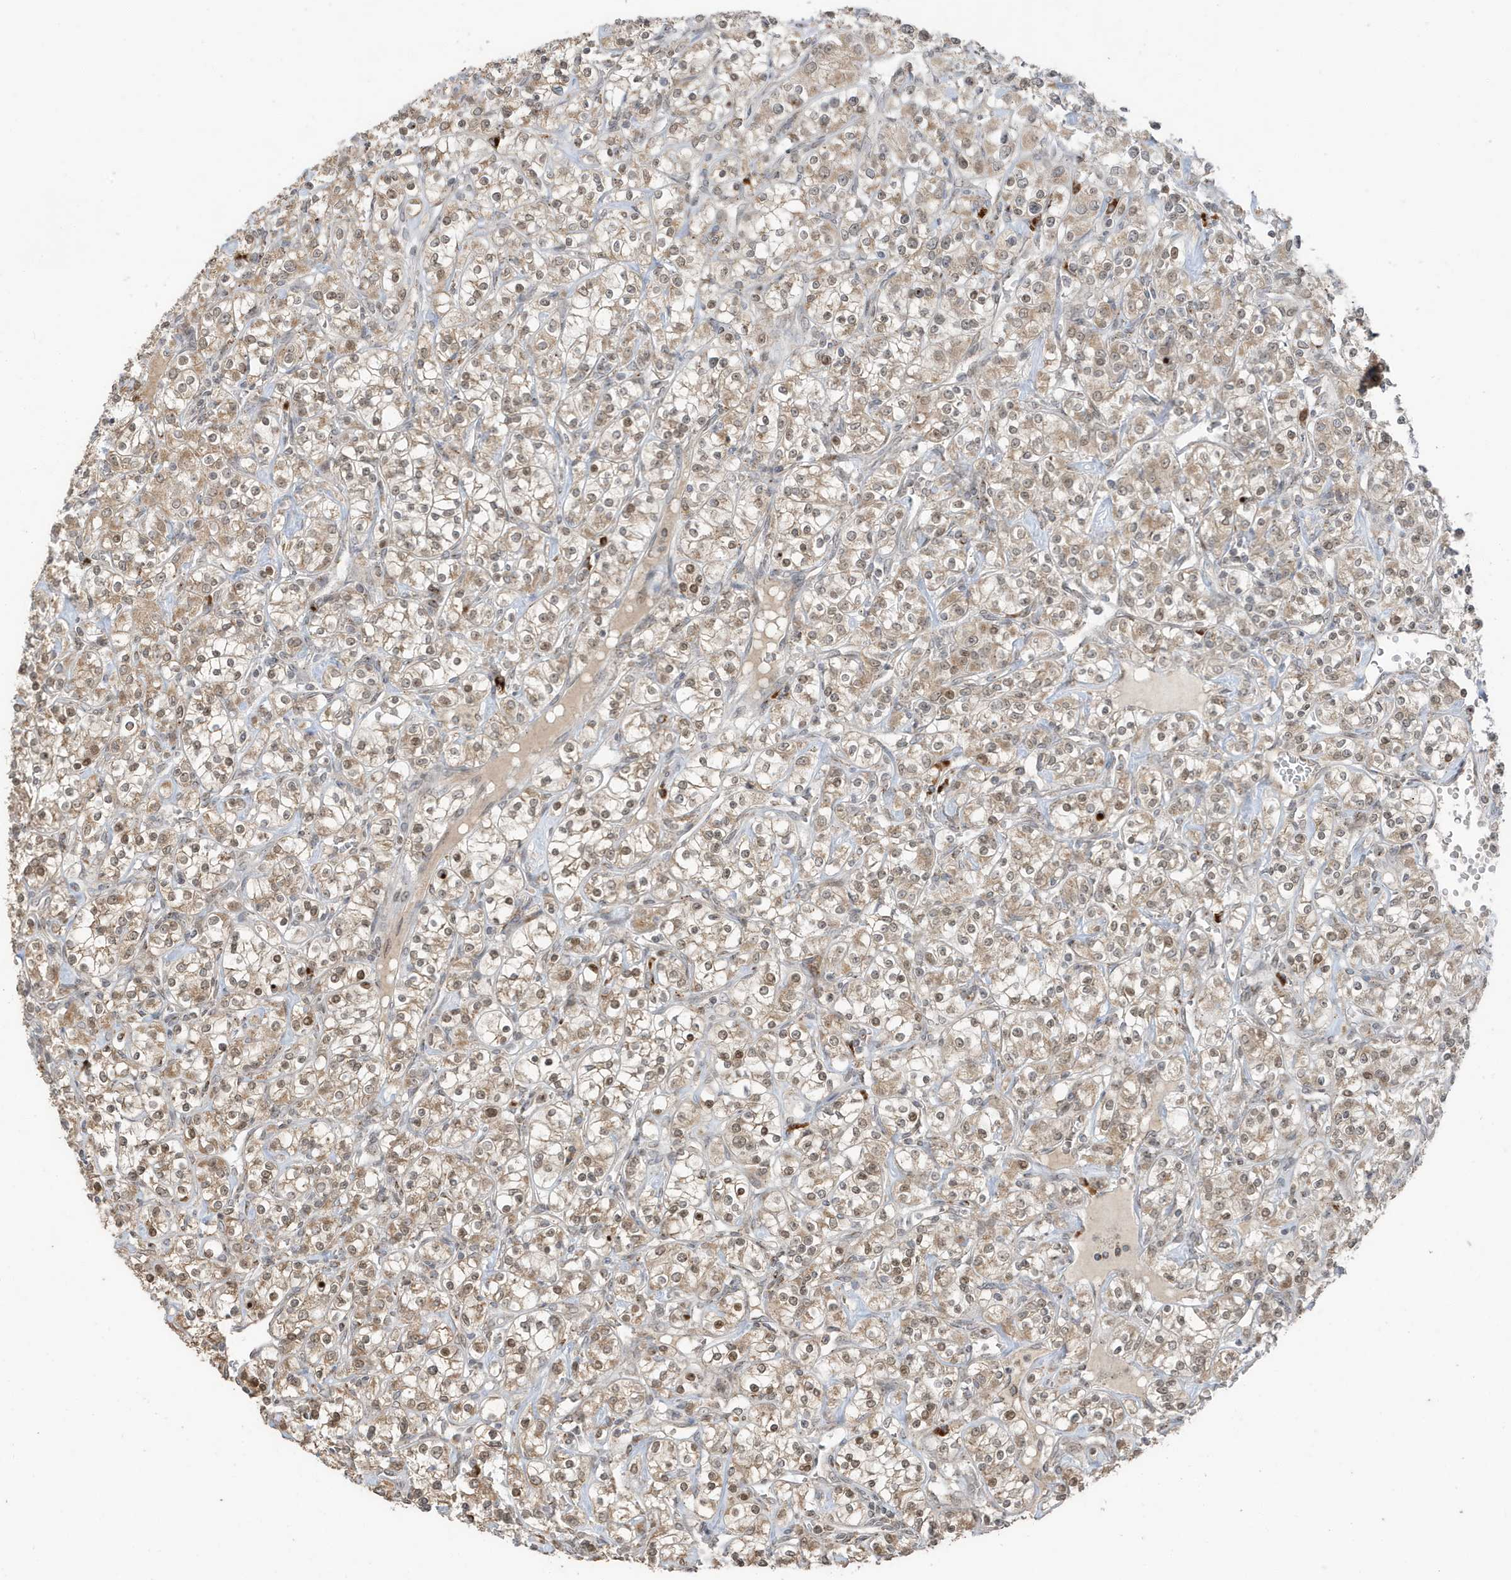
{"staining": {"intensity": "weak", "quantity": ">75%", "location": "cytoplasmic/membranous,nuclear"}, "tissue": "renal cancer", "cell_type": "Tumor cells", "image_type": "cancer", "snomed": [{"axis": "morphology", "description": "Adenocarcinoma, NOS"}, {"axis": "topography", "description": "Kidney"}], "caption": "The image reveals staining of renal adenocarcinoma, revealing weak cytoplasmic/membranous and nuclear protein positivity (brown color) within tumor cells.", "gene": "RER1", "patient": {"sex": "male", "age": 77}}